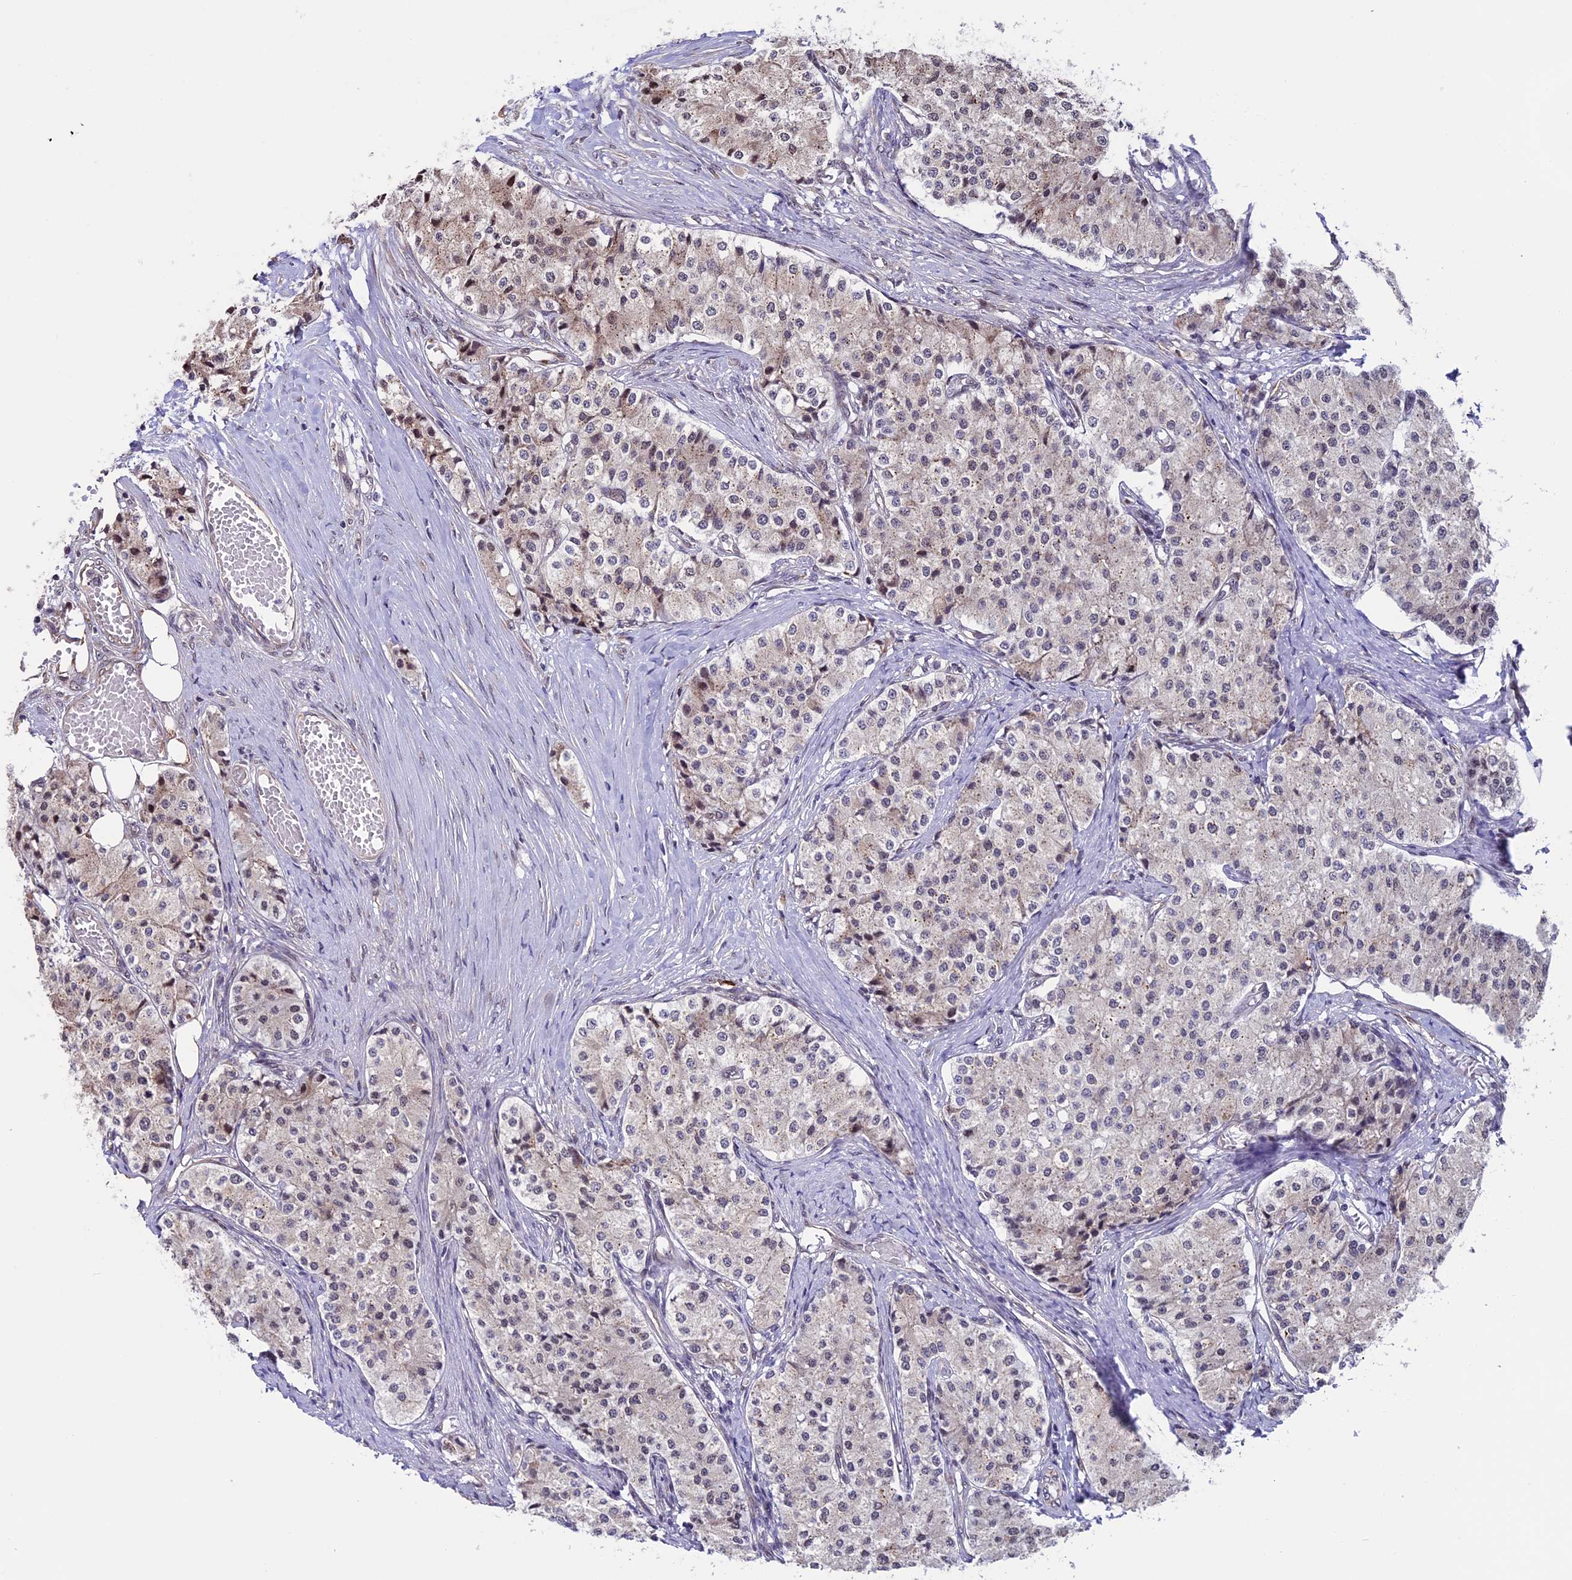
{"staining": {"intensity": "negative", "quantity": "none", "location": "none"}, "tissue": "carcinoid", "cell_type": "Tumor cells", "image_type": "cancer", "snomed": [{"axis": "morphology", "description": "Carcinoid, malignant, NOS"}, {"axis": "topography", "description": "Colon"}], "caption": "IHC histopathology image of neoplastic tissue: human malignant carcinoid stained with DAB reveals no significant protein positivity in tumor cells.", "gene": "TMEM171", "patient": {"sex": "female", "age": 52}}